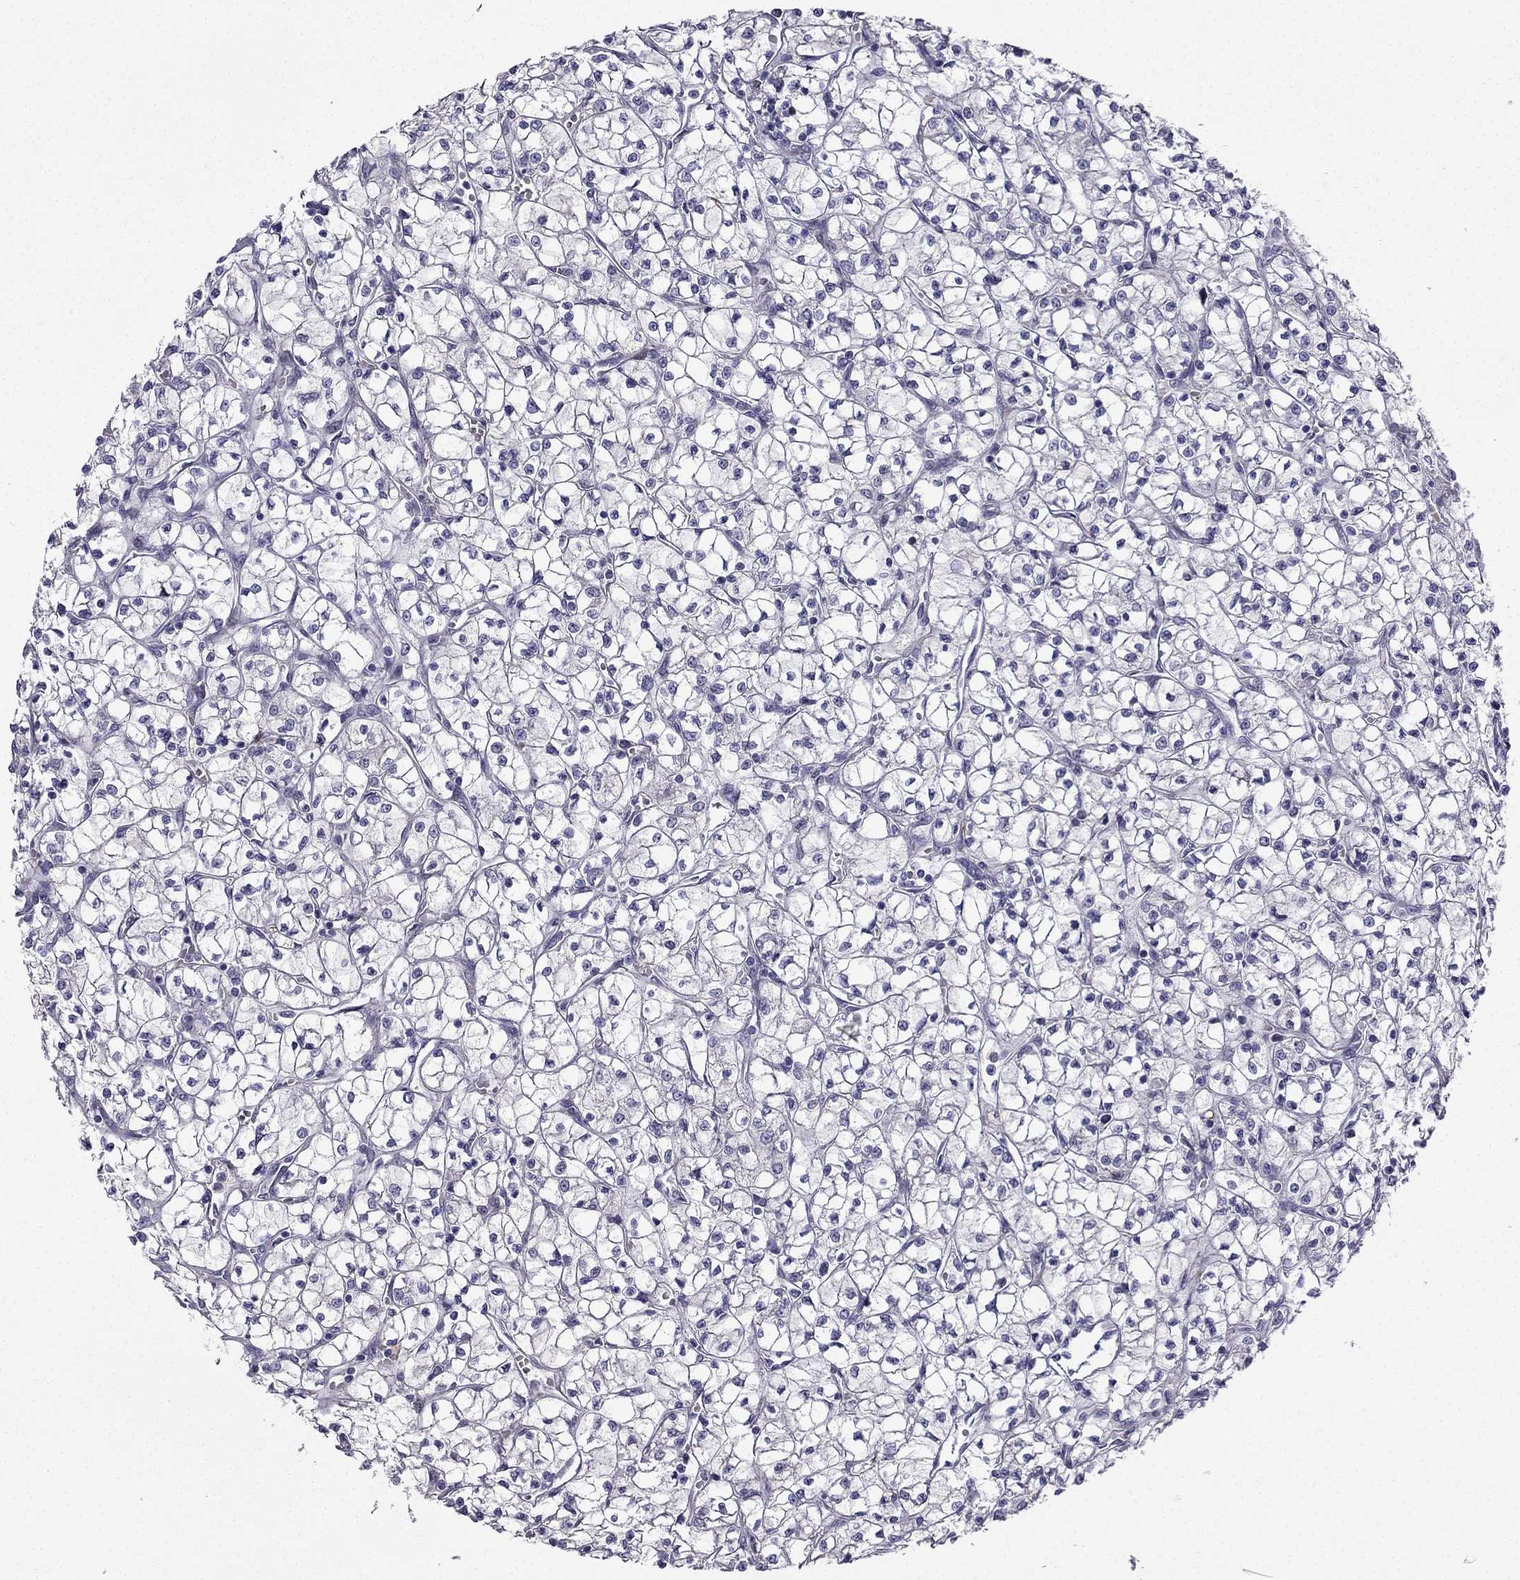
{"staining": {"intensity": "negative", "quantity": "none", "location": "none"}, "tissue": "renal cancer", "cell_type": "Tumor cells", "image_type": "cancer", "snomed": [{"axis": "morphology", "description": "Adenocarcinoma, NOS"}, {"axis": "topography", "description": "Kidney"}], "caption": "A histopathology image of human renal cancer (adenocarcinoma) is negative for staining in tumor cells.", "gene": "UHRF1", "patient": {"sex": "female", "age": 64}}